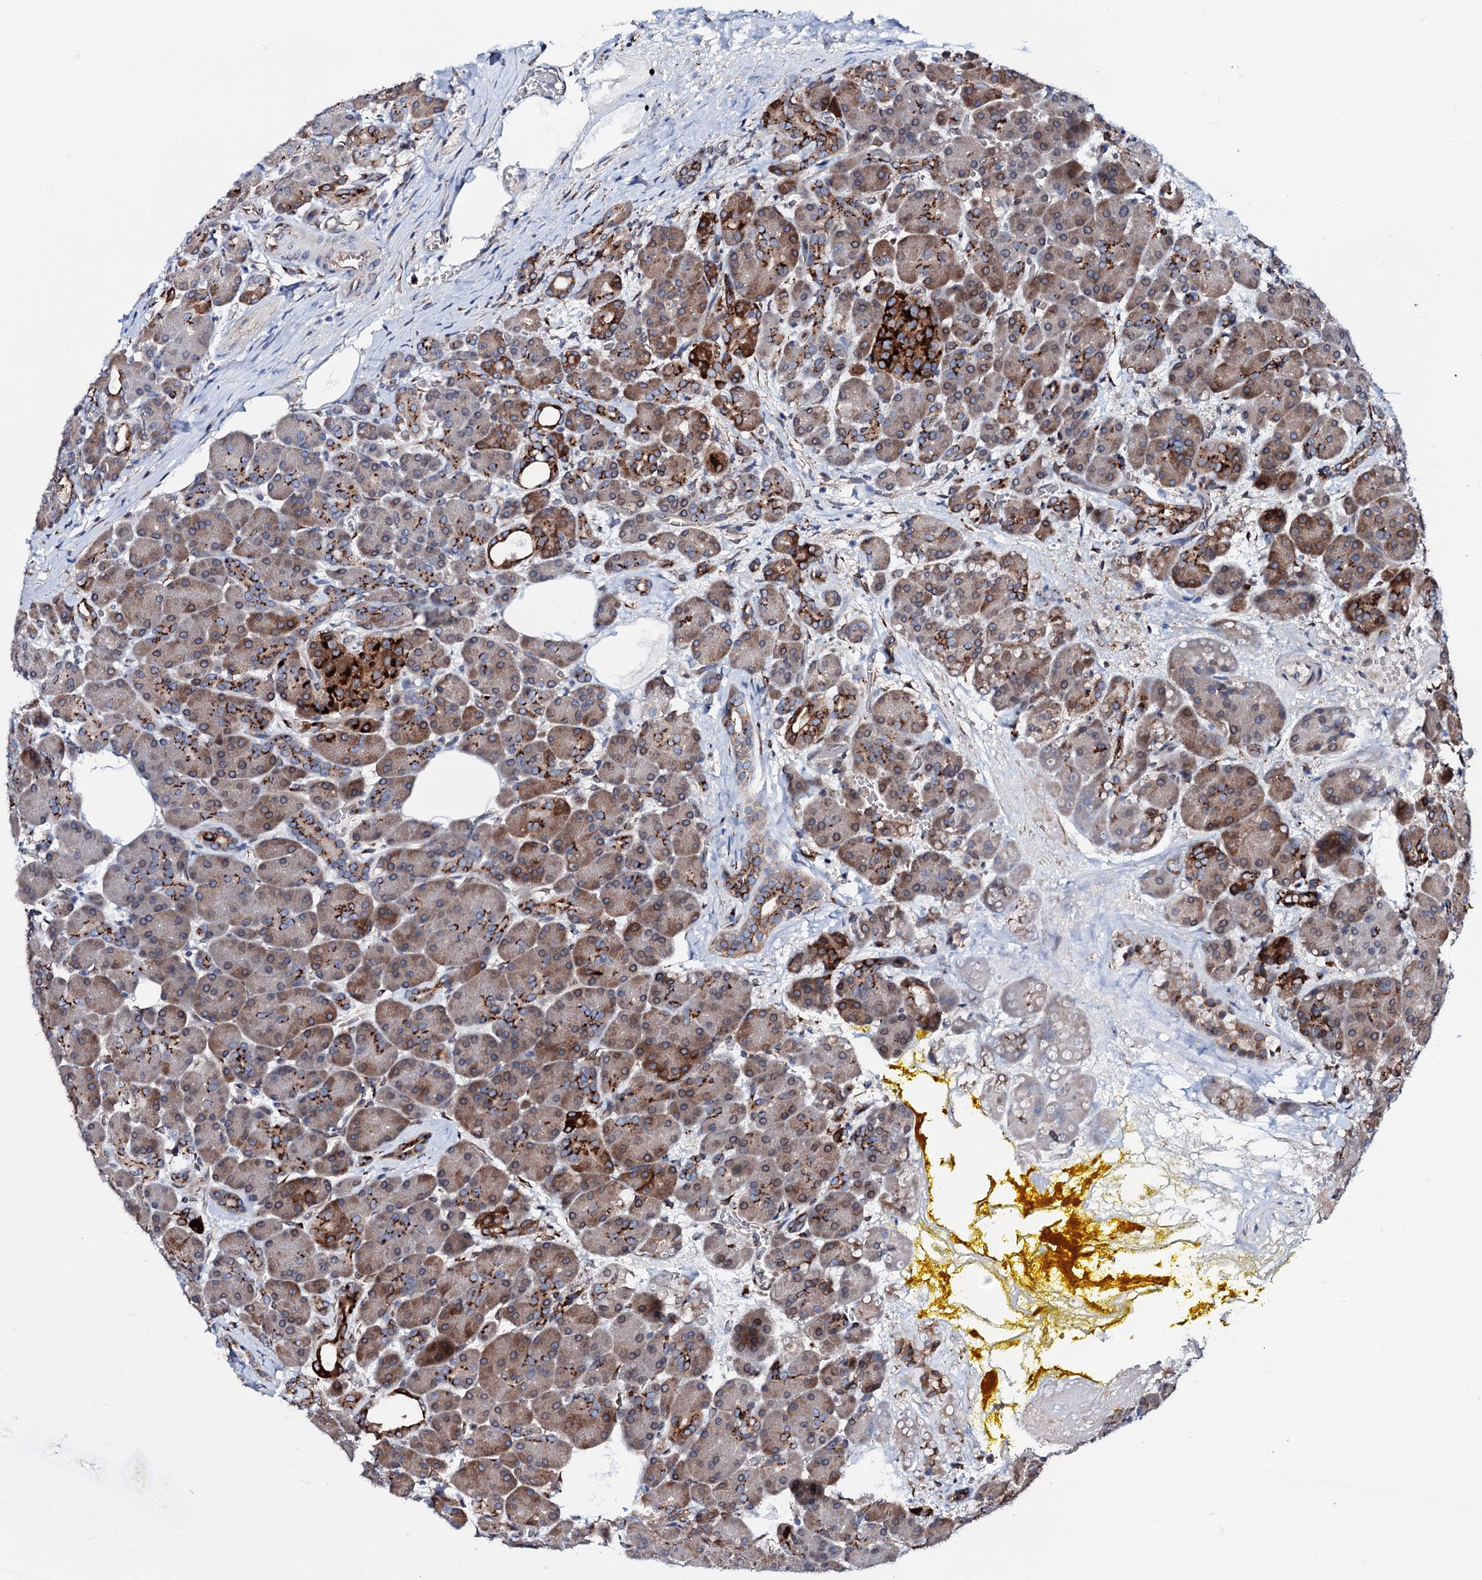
{"staining": {"intensity": "moderate", "quantity": "25%-75%", "location": "cytoplasmic/membranous"}, "tissue": "pancreas", "cell_type": "Exocrine glandular cells", "image_type": "normal", "snomed": [{"axis": "morphology", "description": "Normal tissue, NOS"}, {"axis": "topography", "description": "Pancreas"}], "caption": "Protein expression analysis of unremarkable human pancreas reveals moderate cytoplasmic/membranous staining in about 25%-75% of exocrine glandular cells. (Stains: DAB in brown, nuclei in blue, Microscopy: brightfield microscopy at high magnification).", "gene": "TMCO3", "patient": {"sex": "male", "age": 63}}